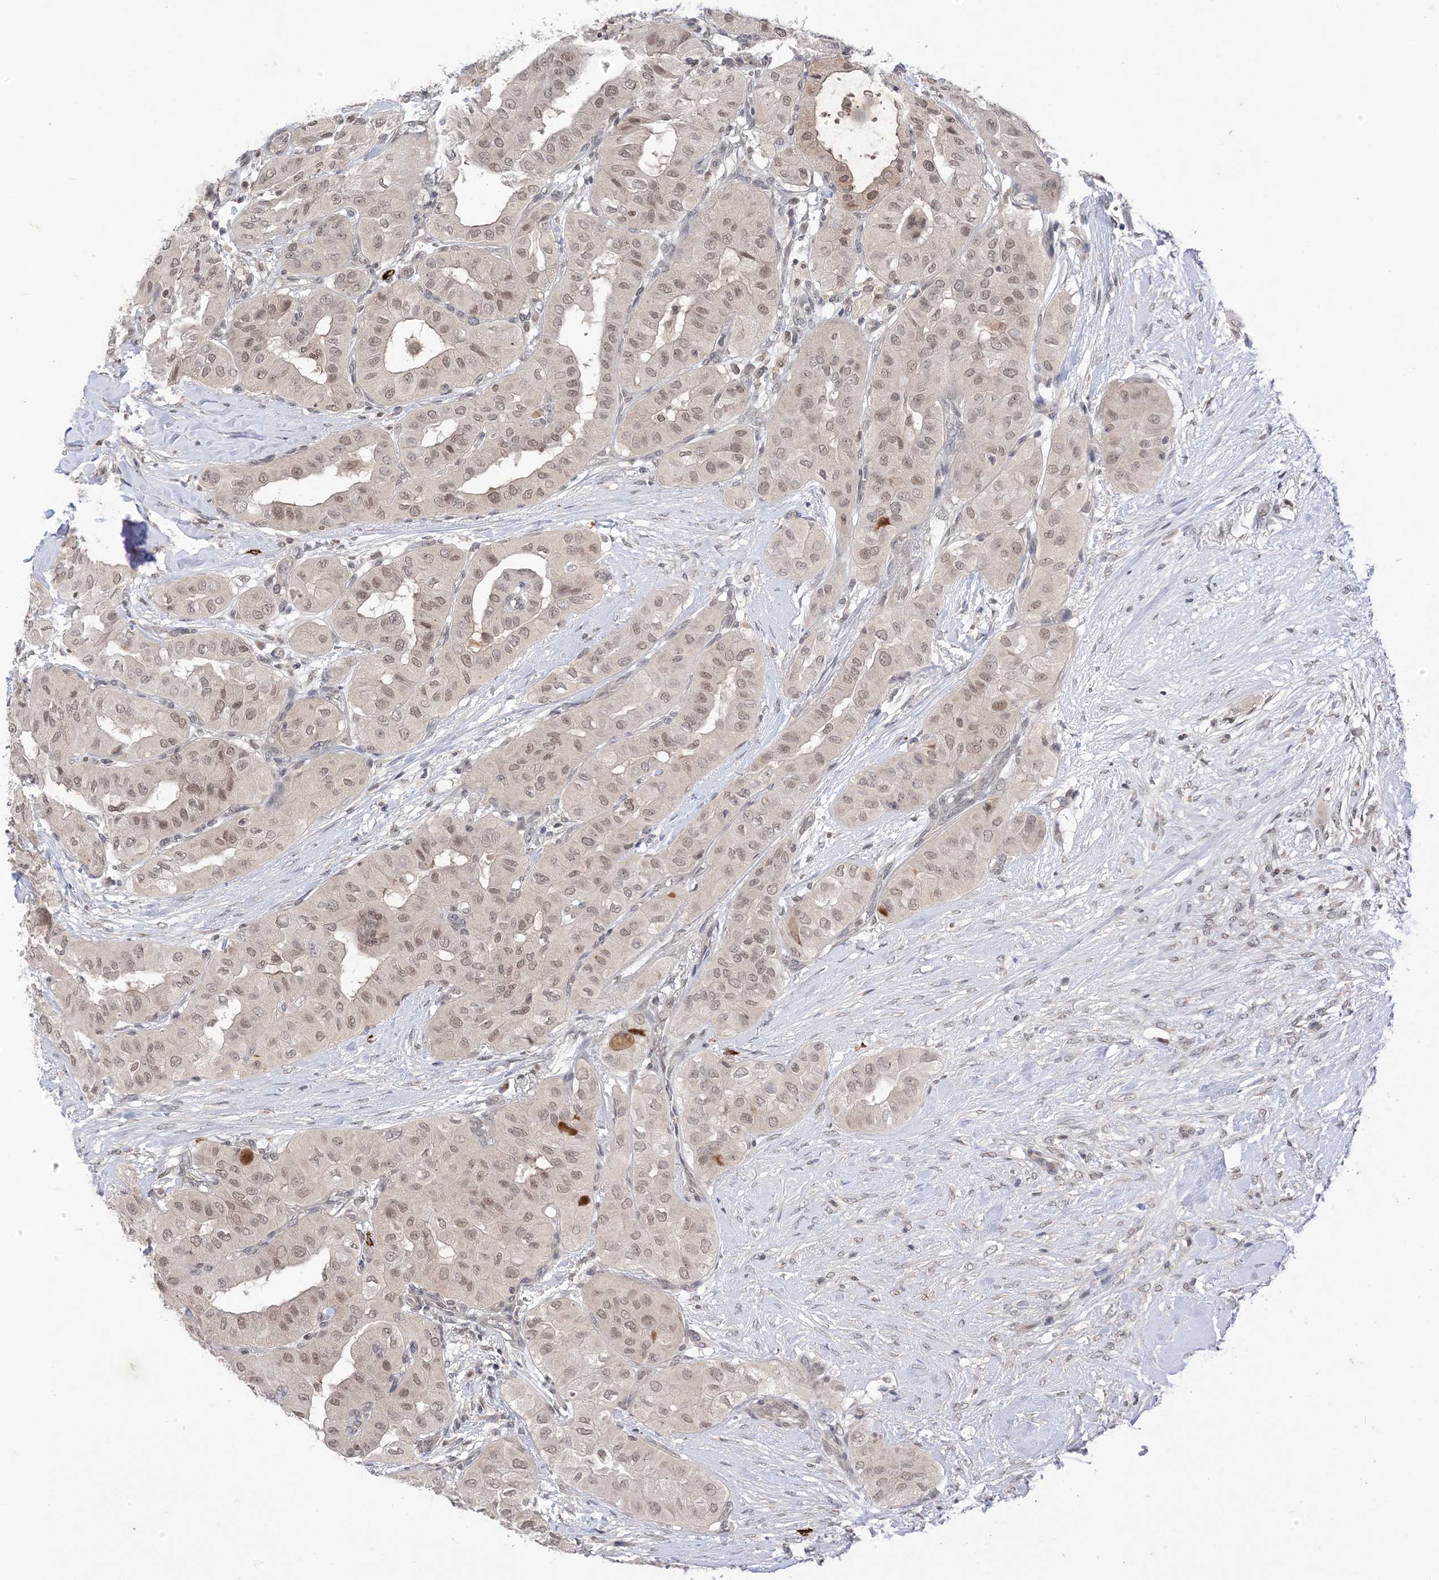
{"staining": {"intensity": "weak", "quantity": ">75%", "location": "nuclear"}, "tissue": "thyroid cancer", "cell_type": "Tumor cells", "image_type": "cancer", "snomed": [{"axis": "morphology", "description": "Papillary adenocarcinoma, NOS"}, {"axis": "topography", "description": "Thyroid gland"}], "caption": "About >75% of tumor cells in human thyroid cancer demonstrate weak nuclear protein positivity as visualized by brown immunohistochemical staining.", "gene": "RANBP9", "patient": {"sex": "female", "age": 59}}